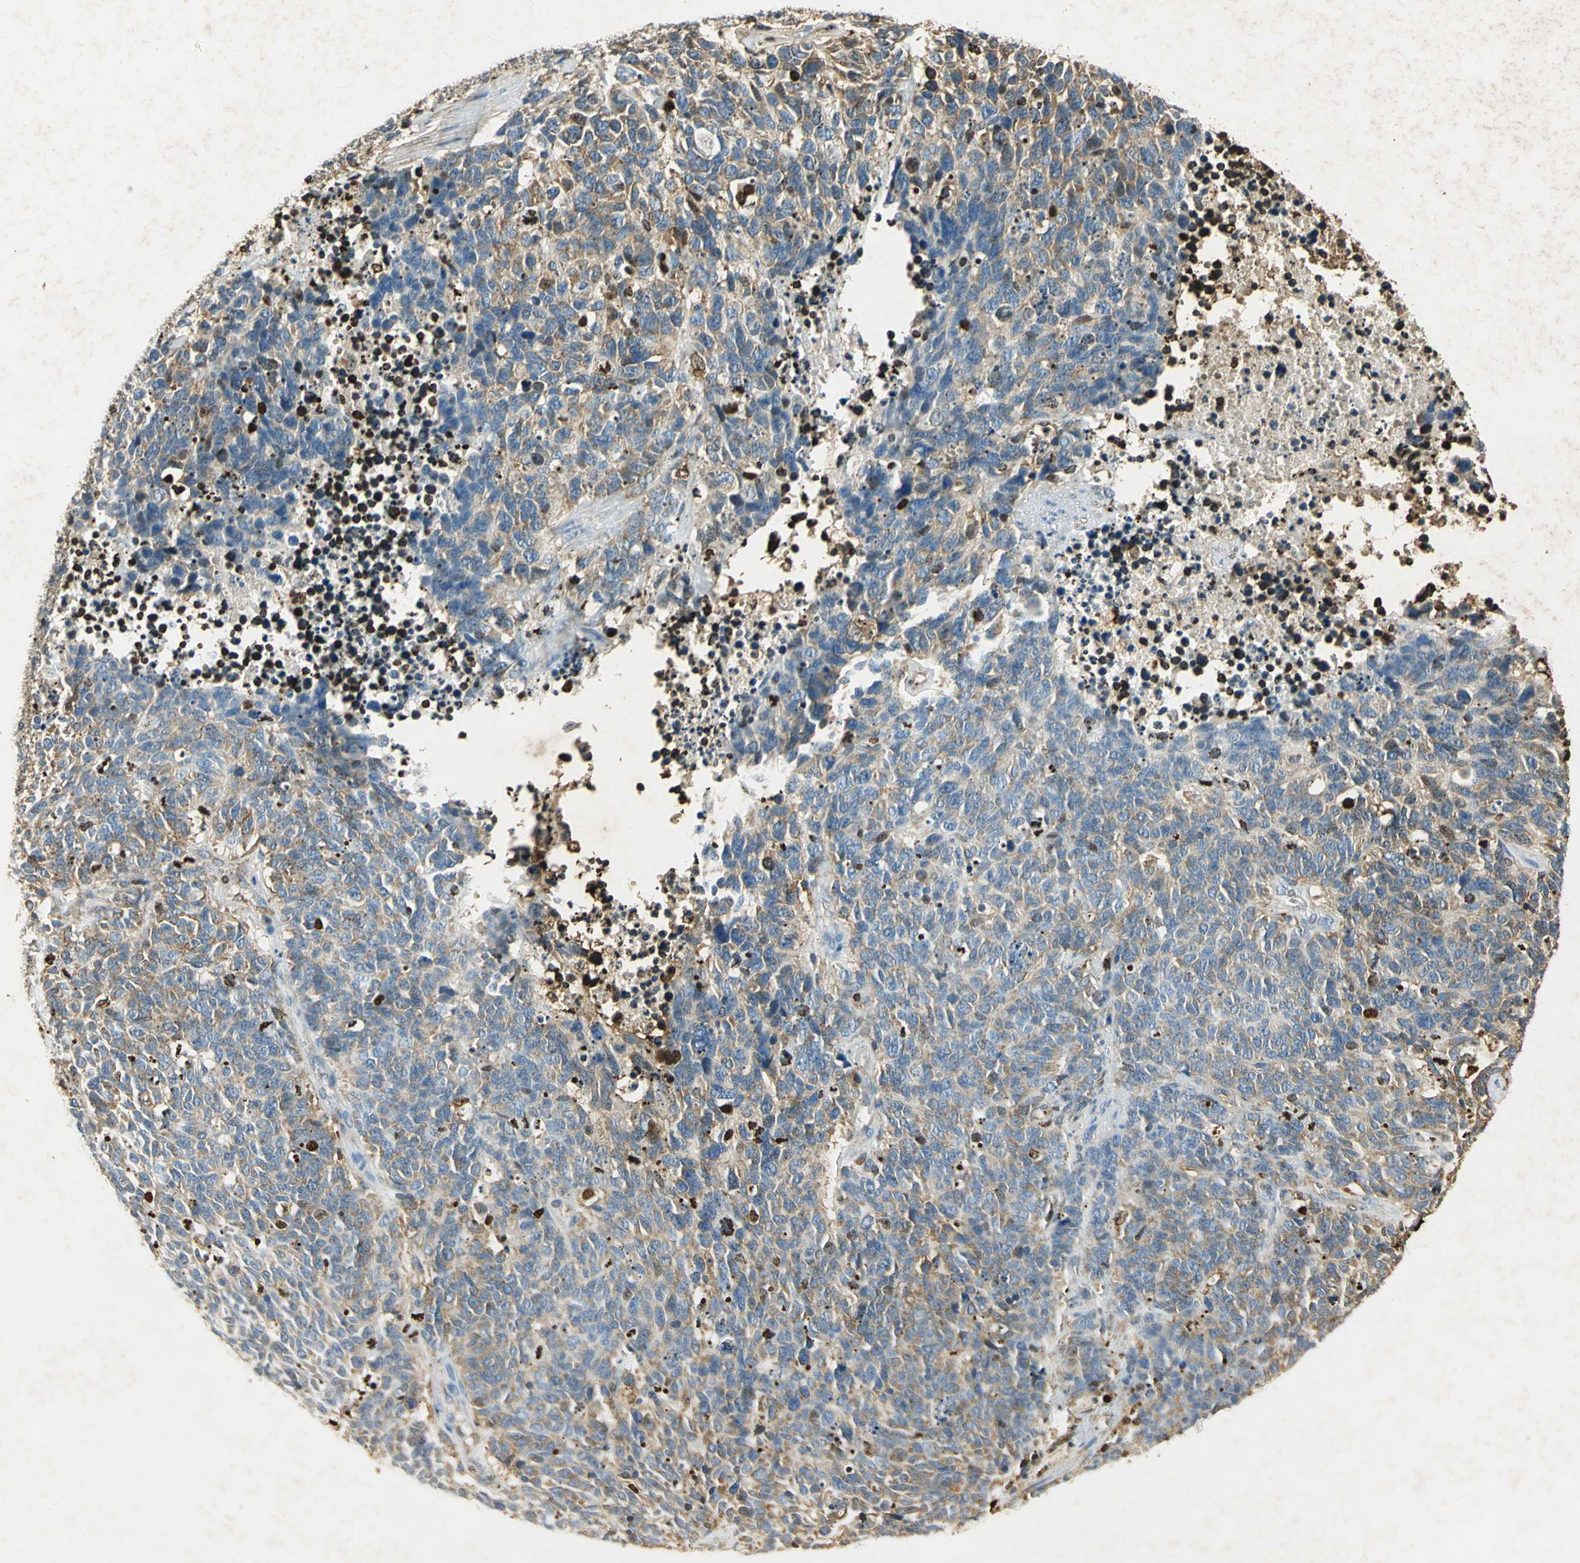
{"staining": {"intensity": "moderate", "quantity": "25%-75%", "location": "cytoplasmic/membranous"}, "tissue": "lung cancer", "cell_type": "Tumor cells", "image_type": "cancer", "snomed": [{"axis": "morphology", "description": "Neoplasm, malignant, NOS"}, {"axis": "topography", "description": "Lung"}], "caption": "High-magnification brightfield microscopy of neoplasm (malignant) (lung) stained with DAB (3,3'-diaminobenzidine) (brown) and counterstained with hematoxylin (blue). tumor cells exhibit moderate cytoplasmic/membranous expression is appreciated in about25%-75% of cells.", "gene": "ANXA4", "patient": {"sex": "female", "age": 58}}